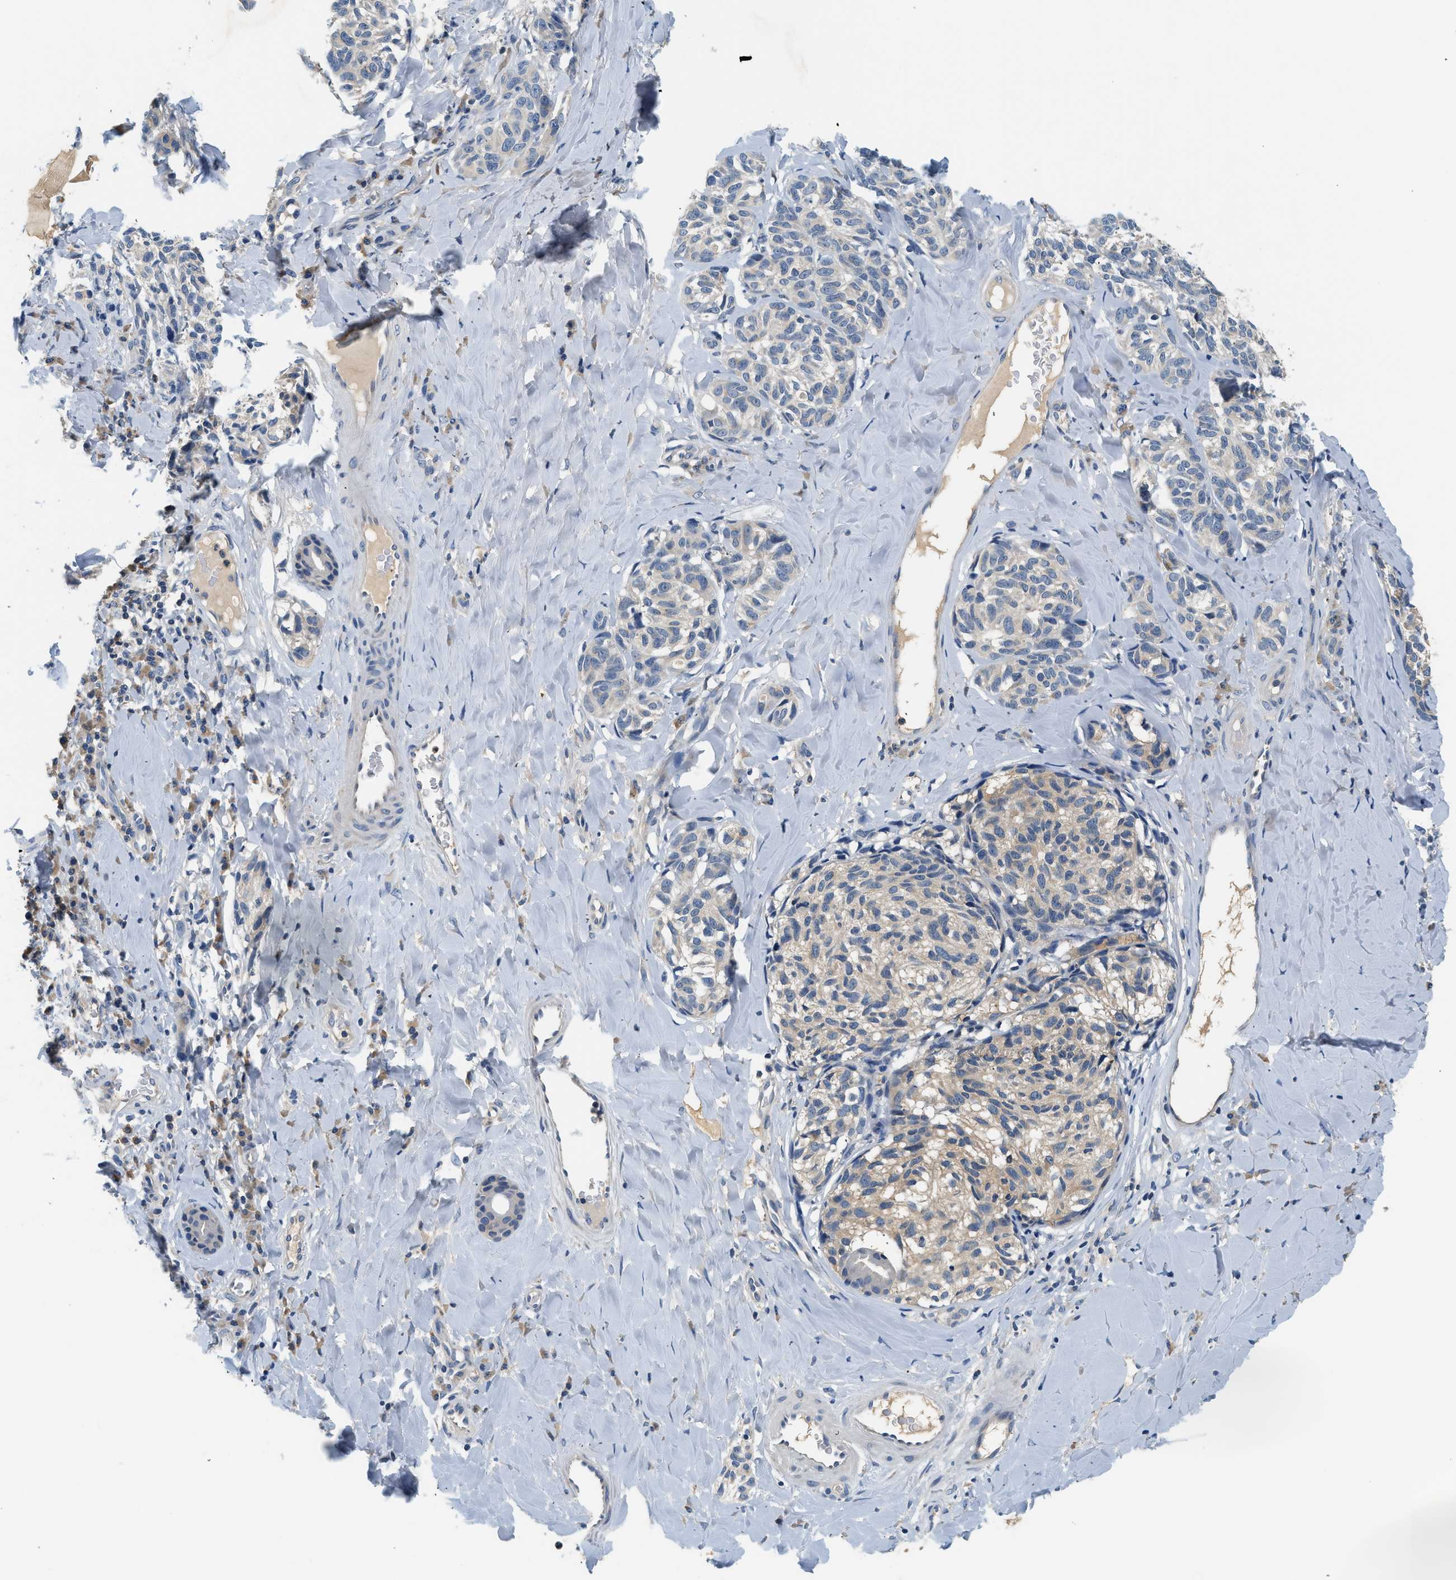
{"staining": {"intensity": "weak", "quantity": "25%-75%", "location": "cytoplasmic/membranous"}, "tissue": "melanoma", "cell_type": "Tumor cells", "image_type": "cancer", "snomed": [{"axis": "morphology", "description": "Malignant melanoma, NOS"}, {"axis": "topography", "description": "Skin"}], "caption": "The micrograph exhibits immunohistochemical staining of melanoma. There is weak cytoplasmic/membranous staining is seen in approximately 25%-75% of tumor cells.", "gene": "SLC35E1", "patient": {"sex": "female", "age": 73}}